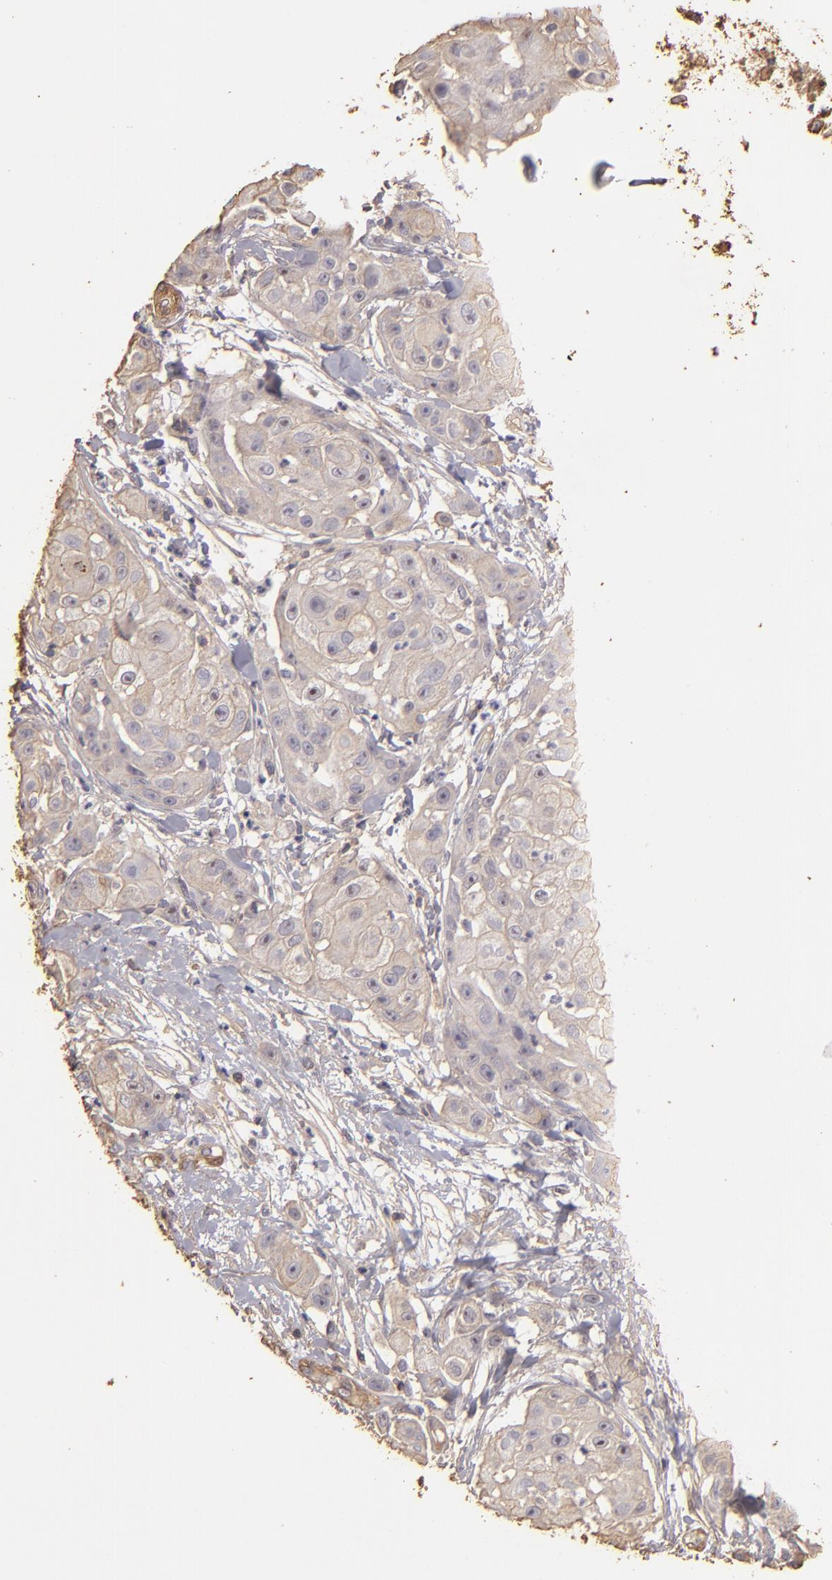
{"staining": {"intensity": "weak", "quantity": ">75%", "location": "cytoplasmic/membranous"}, "tissue": "skin cancer", "cell_type": "Tumor cells", "image_type": "cancer", "snomed": [{"axis": "morphology", "description": "Squamous cell carcinoma, NOS"}, {"axis": "topography", "description": "Skin"}], "caption": "Immunohistochemical staining of skin cancer (squamous cell carcinoma) displays weak cytoplasmic/membranous protein positivity in approximately >75% of tumor cells.", "gene": "HSPB6", "patient": {"sex": "female", "age": 57}}